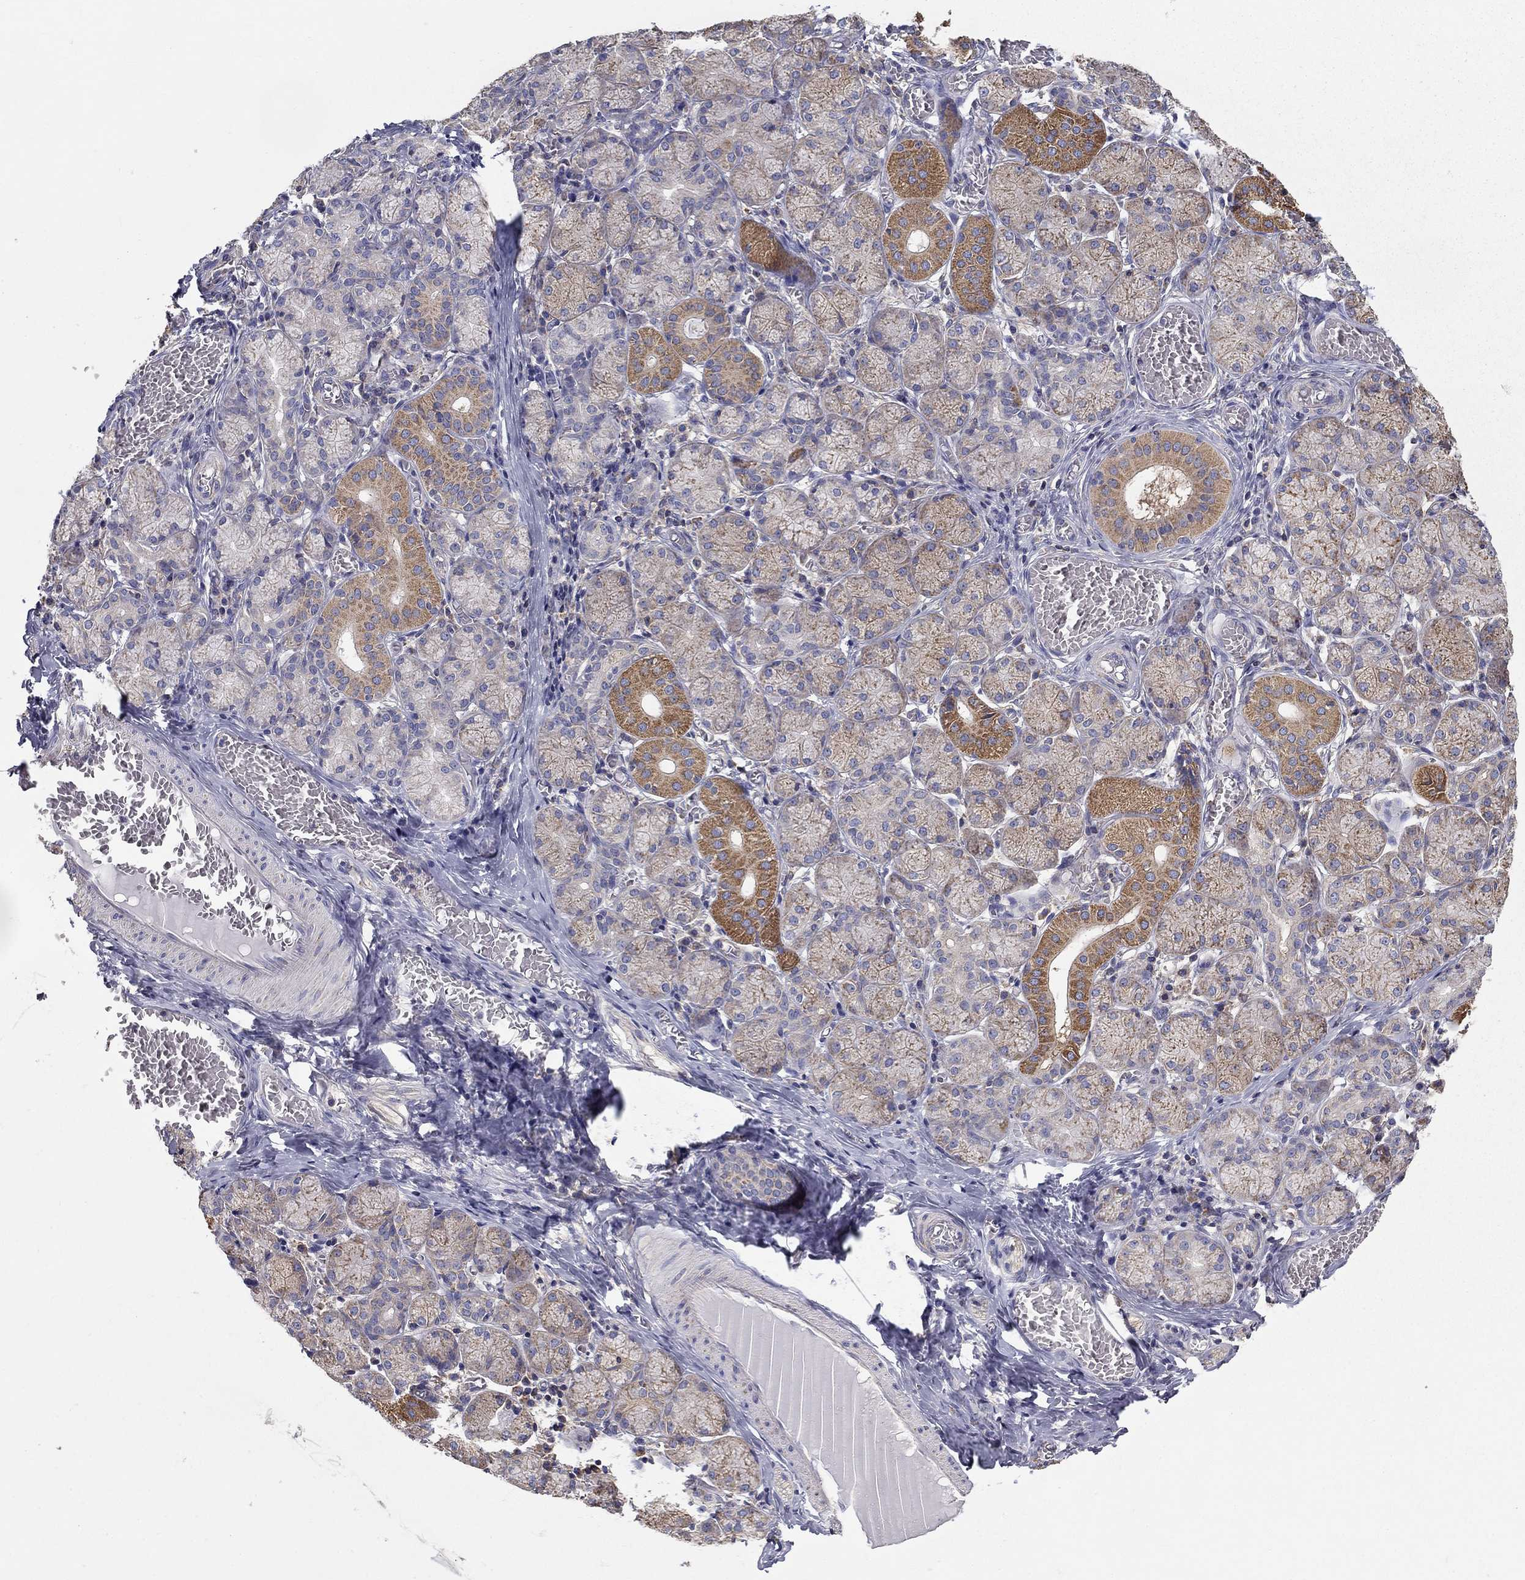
{"staining": {"intensity": "strong", "quantity": "<25%", "location": "cytoplasmic/membranous"}, "tissue": "salivary gland", "cell_type": "Glandular cells", "image_type": "normal", "snomed": [{"axis": "morphology", "description": "Normal tissue, NOS"}, {"axis": "topography", "description": "Salivary gland"}, {"axis": "topography", "description": "Peripheral nerve tissue"}], "caption": "High-power microscopy captured an immunohistochemistry micrograph of normal salivary gland, revealing strong cytoplasmic/membranous staining in approximately <25% of glandular cells. Ihc stains the protein of interest in brown and the nuclei are stained blue.", "gene": "NME5", "patient": {"sex": "female", "age": 24}}